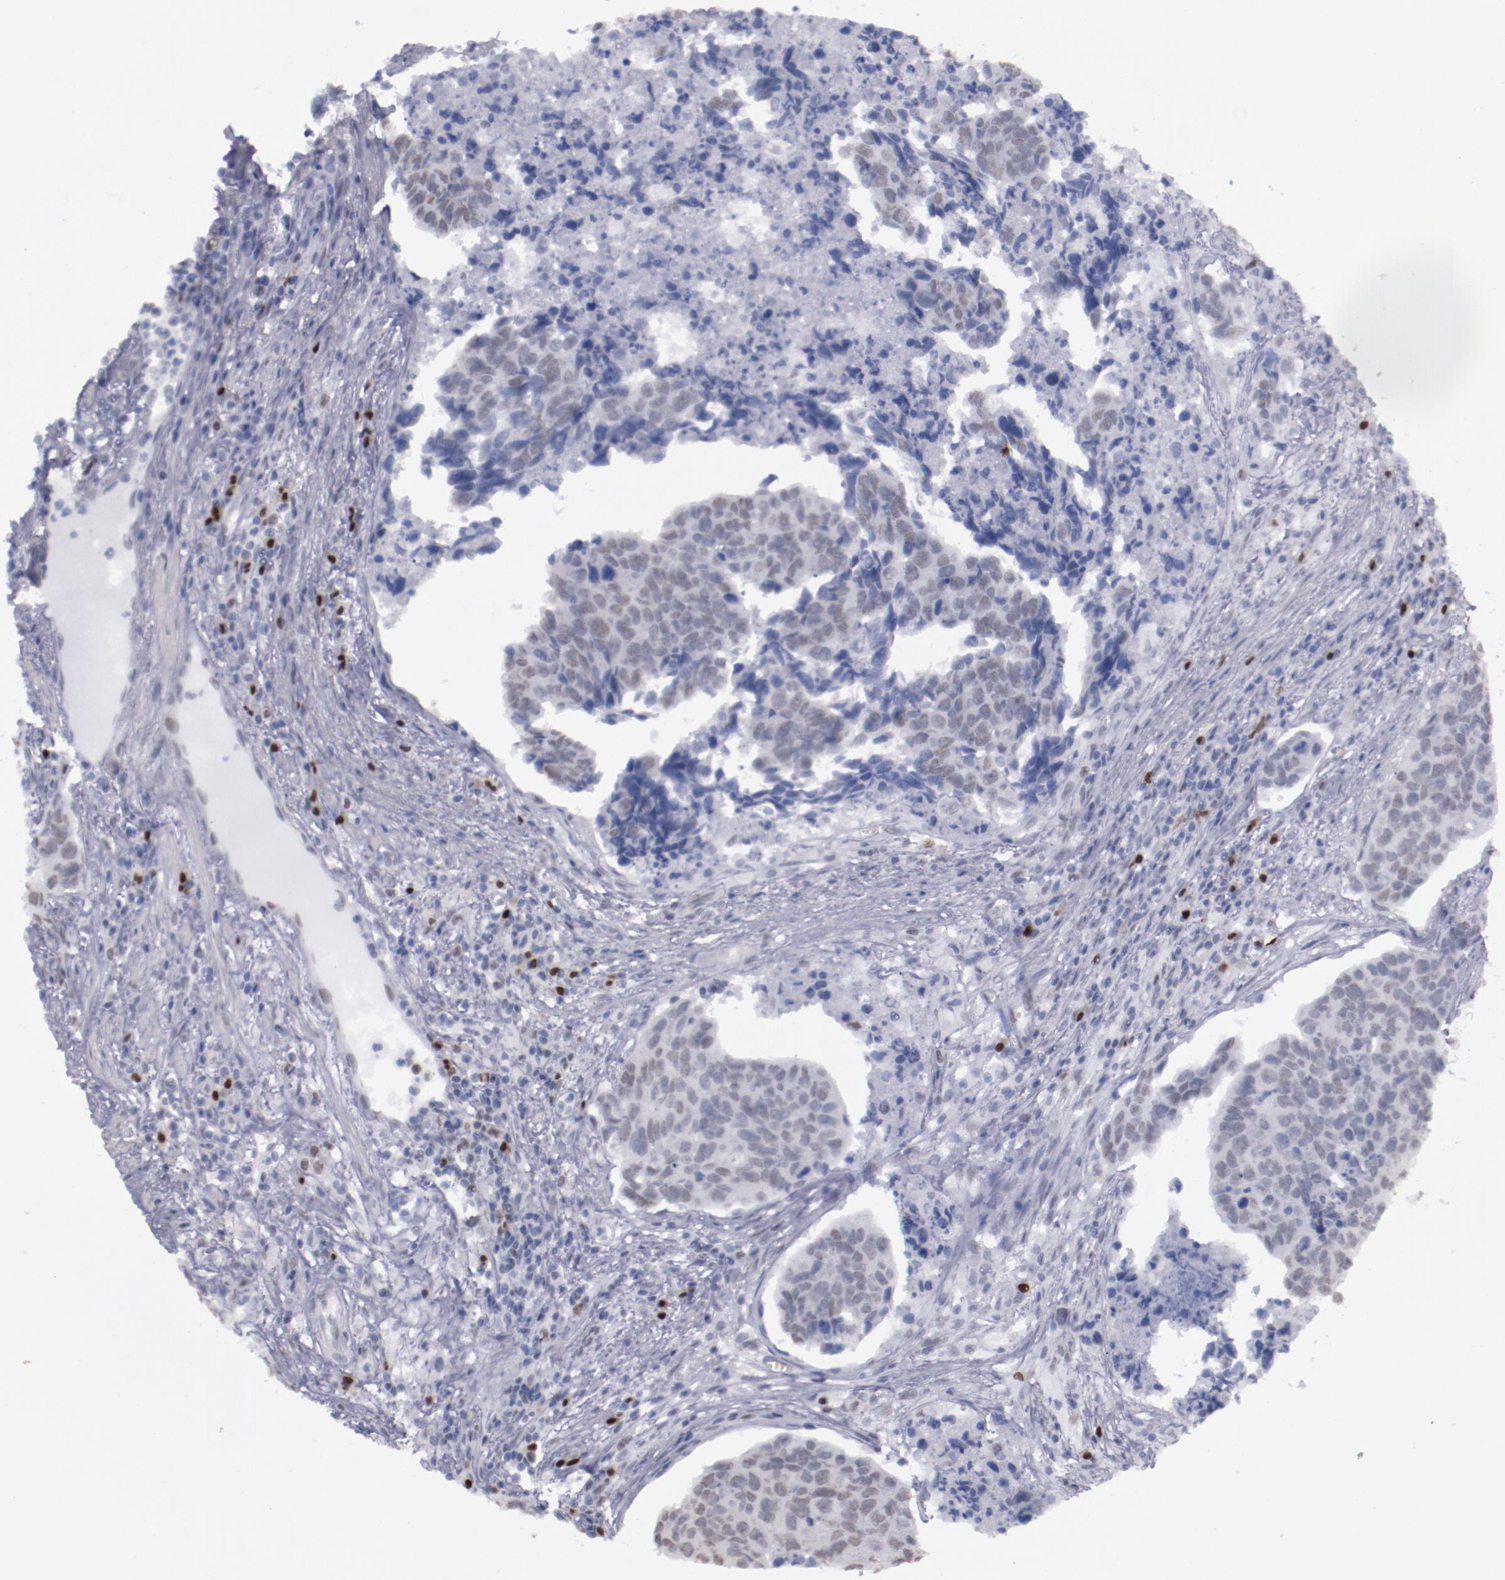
{"staining": {"intensity": "weak", "quantity": "25%-75%", "location": "nuclear"}, "tissue": "urothelial cancer", "cell_type": "Tumor cells", "image_type": "cancer", "snomed": [{"axis": "morphology", "description": "Urothelial carcinoma, High grade"}, {"axis": "topography", "description": "Urinary bladder"}], "caption": "Immunohistochemical staining of human urothelial carcinoma (high-grade) displays low levels of weak nuclear protein staining in approximately 25%-75% of tumor cells.", "gene": "IRF4", "patient": {"sex": "male", "age": 81}}